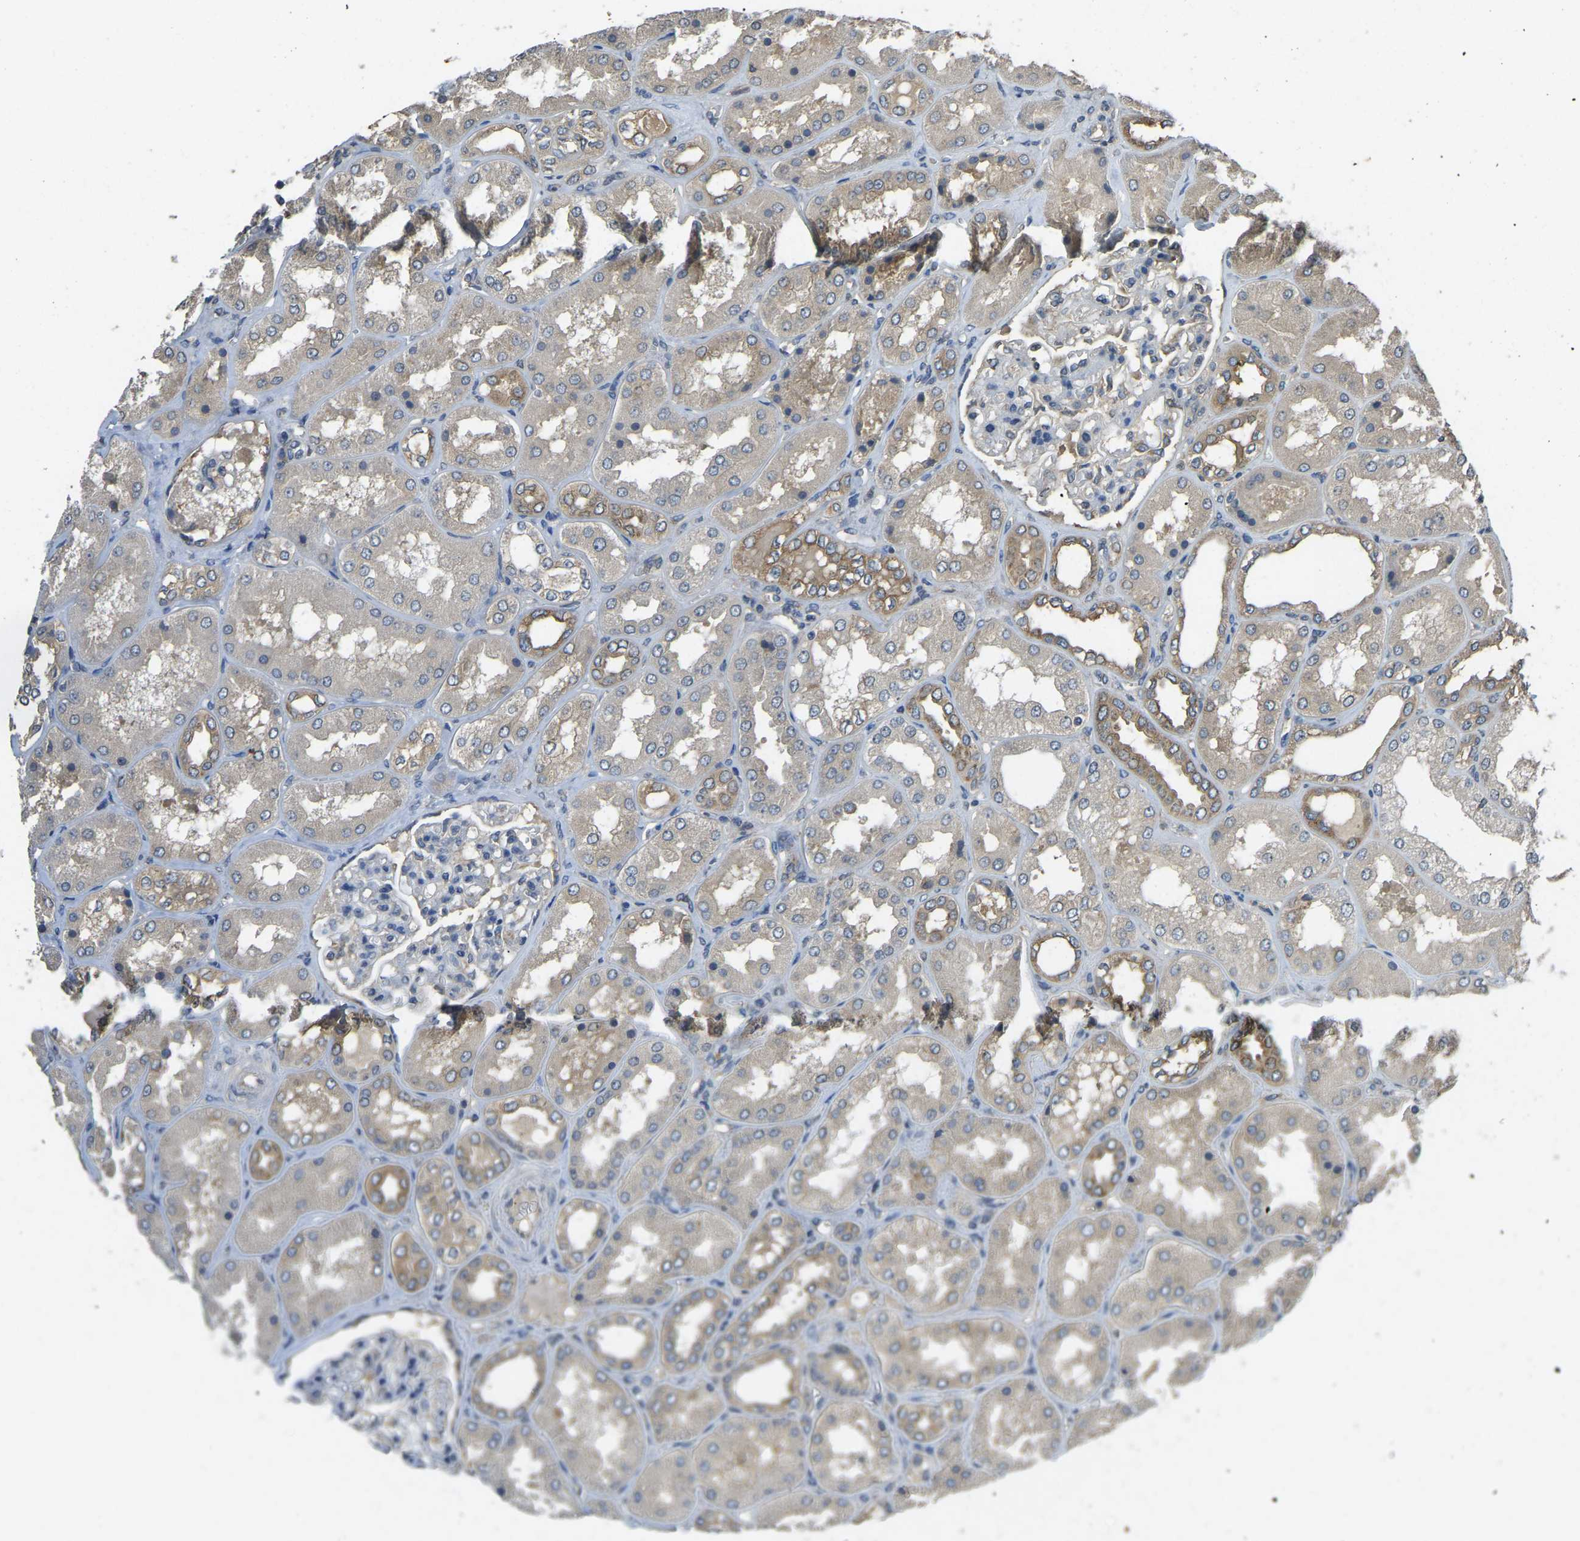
{"staining": {"intensity": "moderate", "quantity": "<25%", "location": "cytoplasmic/membranous"}, "tissue": "kidney", "cell_type": "Cells in glomeruli", "image_type": "normal", "snomed": [{"axis": "morphology", "description": "Normal tissue, NOS"}, {"axis": "topography", "description": "Kidney"}], "caption": "Kidney stained with DAB immunohistochemistry (IHC) displays low levels of moderate cytoplasmic/membranous expression in approximately <25% of cells in glomeruli.", "gene": "AIMP1", "patient": {"sex": "female", "age": 56}}